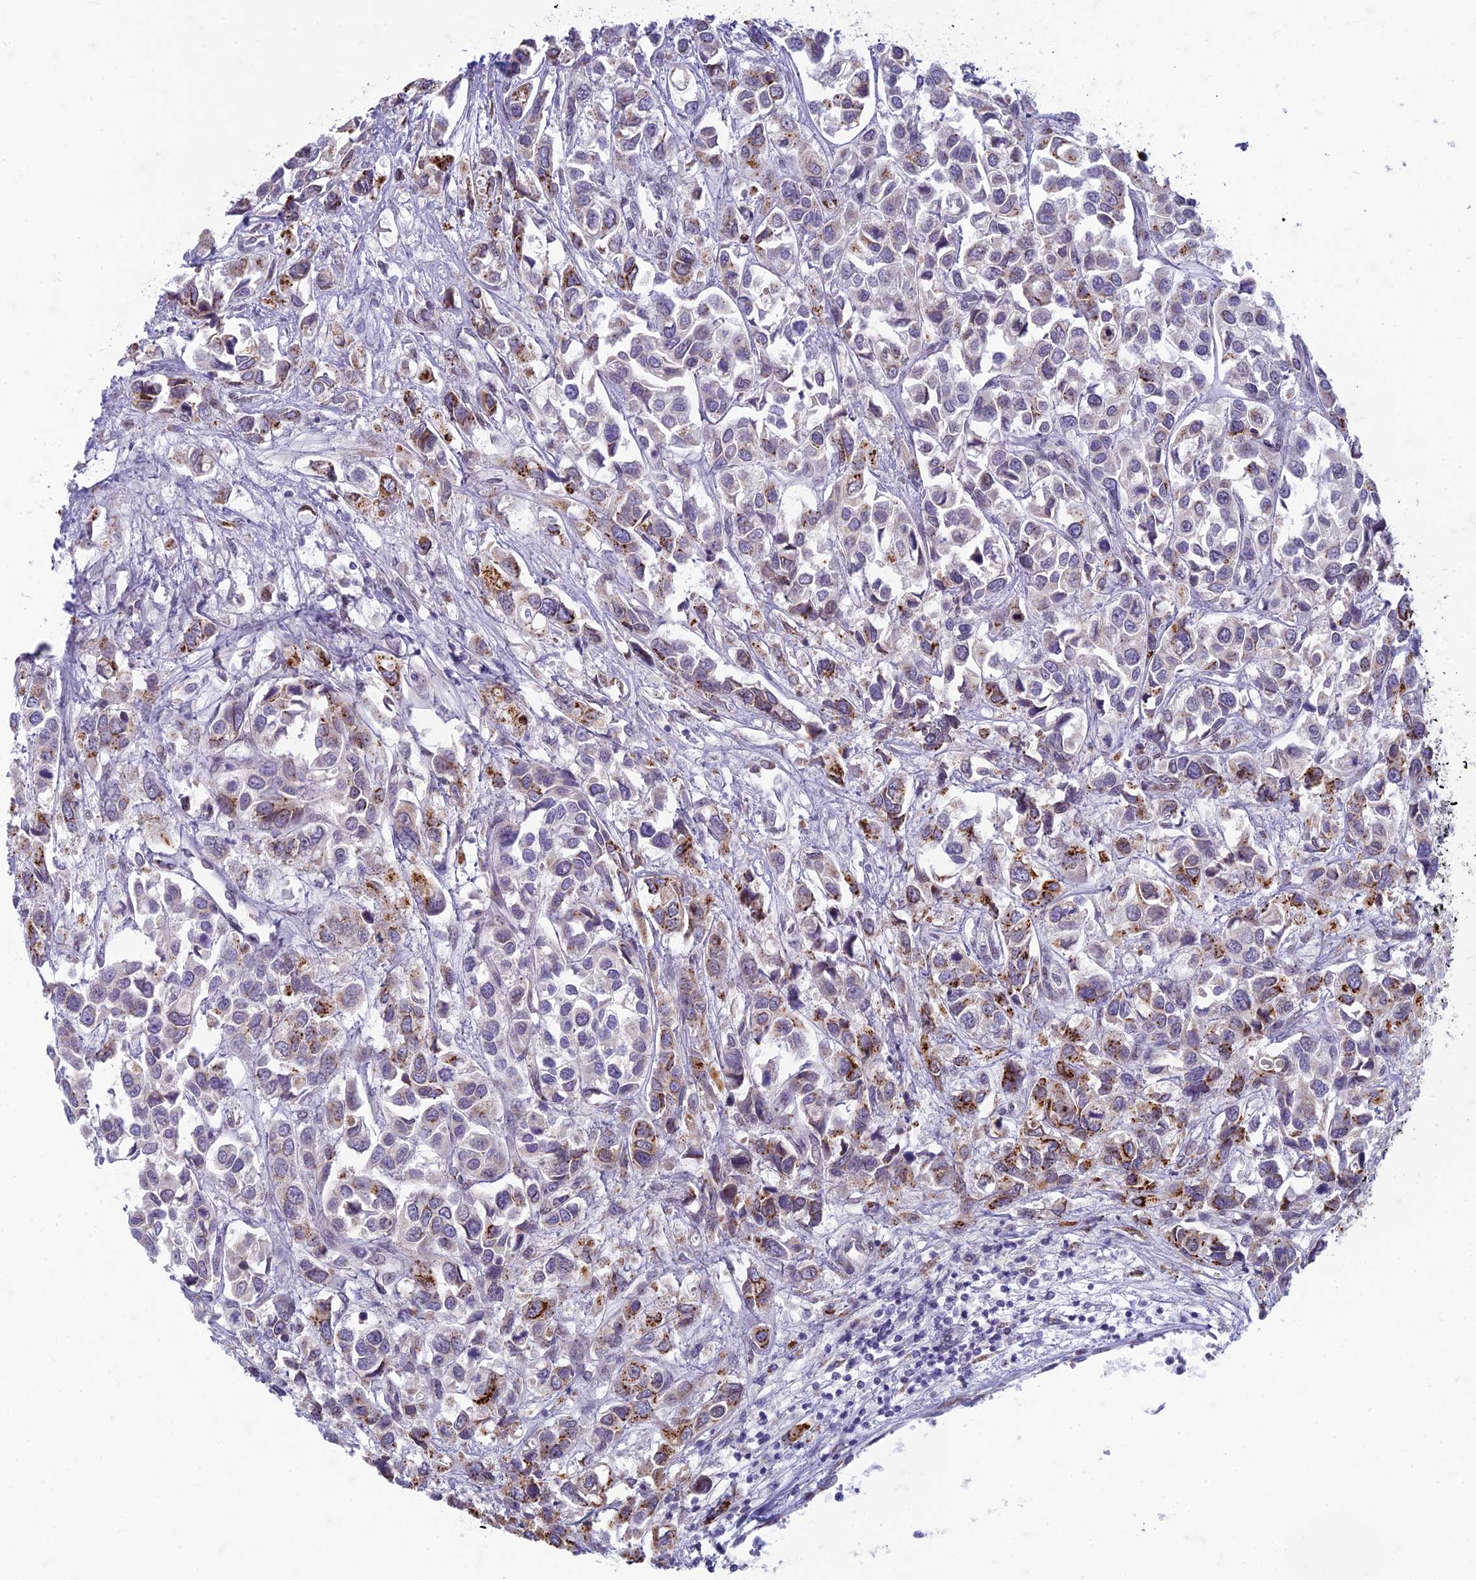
{"staining": {"intensity": "strong", "quantity": "25%-75%", "location": "cytoplasmic/membranous"}, "tissue": "urothelial cancer", "cell_type": "Tumor cells", "image_type": "cancer", "snomed": [{"axis": "morphology", "description": "Urothelial carcinoma, High grade"}, {"axis": "topography", "description": "Urinary bladder"}], "caption": "The histopathology image shows staining of high-grade urothelial carcinoma, revealing strong cytoplasmic/membranous protein staining (brown color) within tumor cells.", "gene": "FAM3C", "patient": {"sex": "male", "age": 67}}